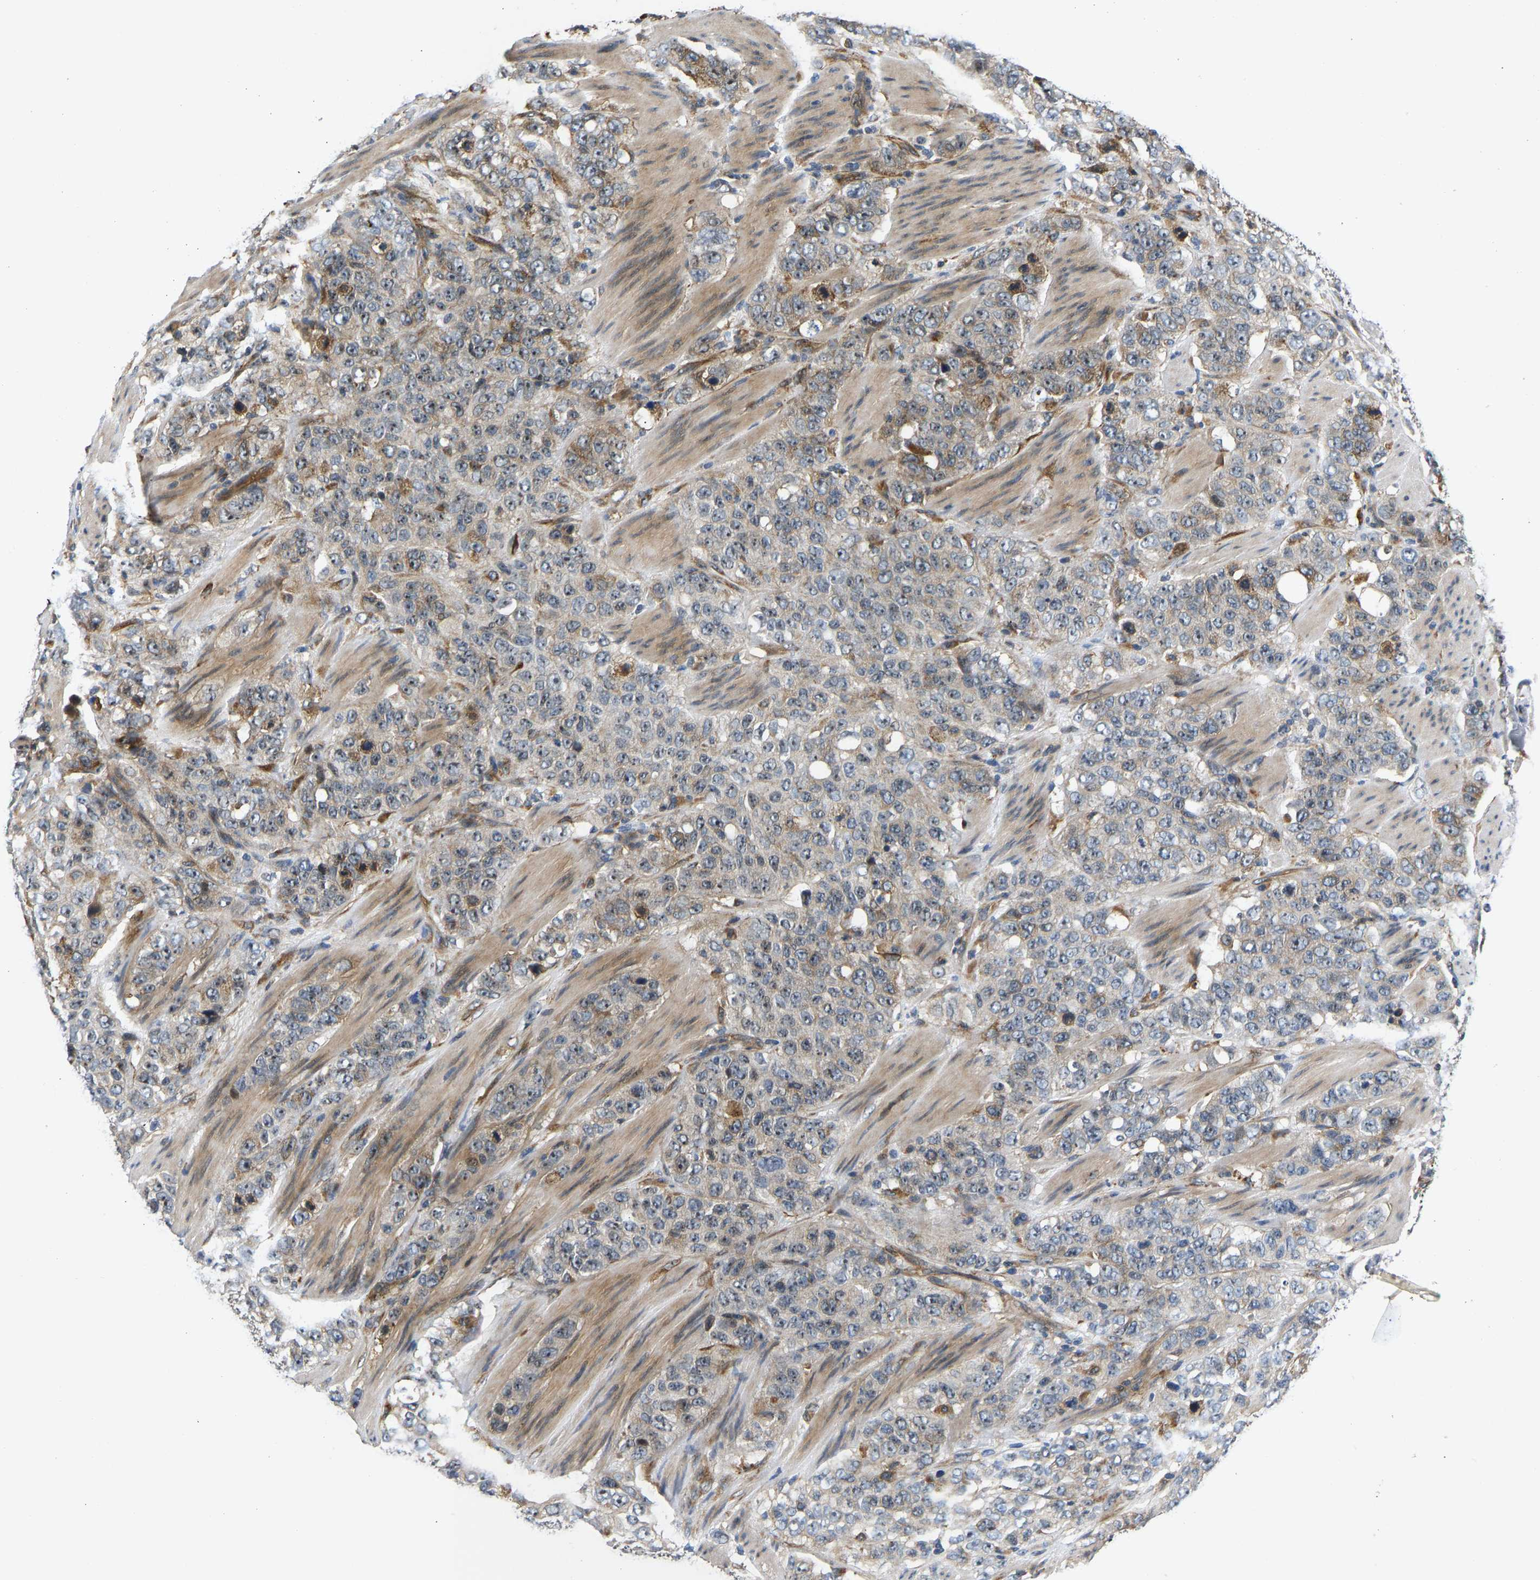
{"staining": {"intensity": "weak", "quantity": "25%-75%", "location": "cytoplasmic/membranous,nuclear"}, "tissue": "stomach cancer", "cell_type": "Tumor cells", "image_type": "cancer", "snomed": [{"axis": "morphology", "description": "Adenocarcinoma, NOS"}, {"axis": "topography", "description": "Stomach"}], "caption": "Tumor cells exhibit low levels of weak cytoplasmic/membranous and nuclear positivity in about 25%-75% of cells in stomach cancer (adenocarcinoma). The protein is shown in brown color, while the nuclei are stained blue.", "gene": "RESF1", "patient": {"sex": "male", "age": 48}}